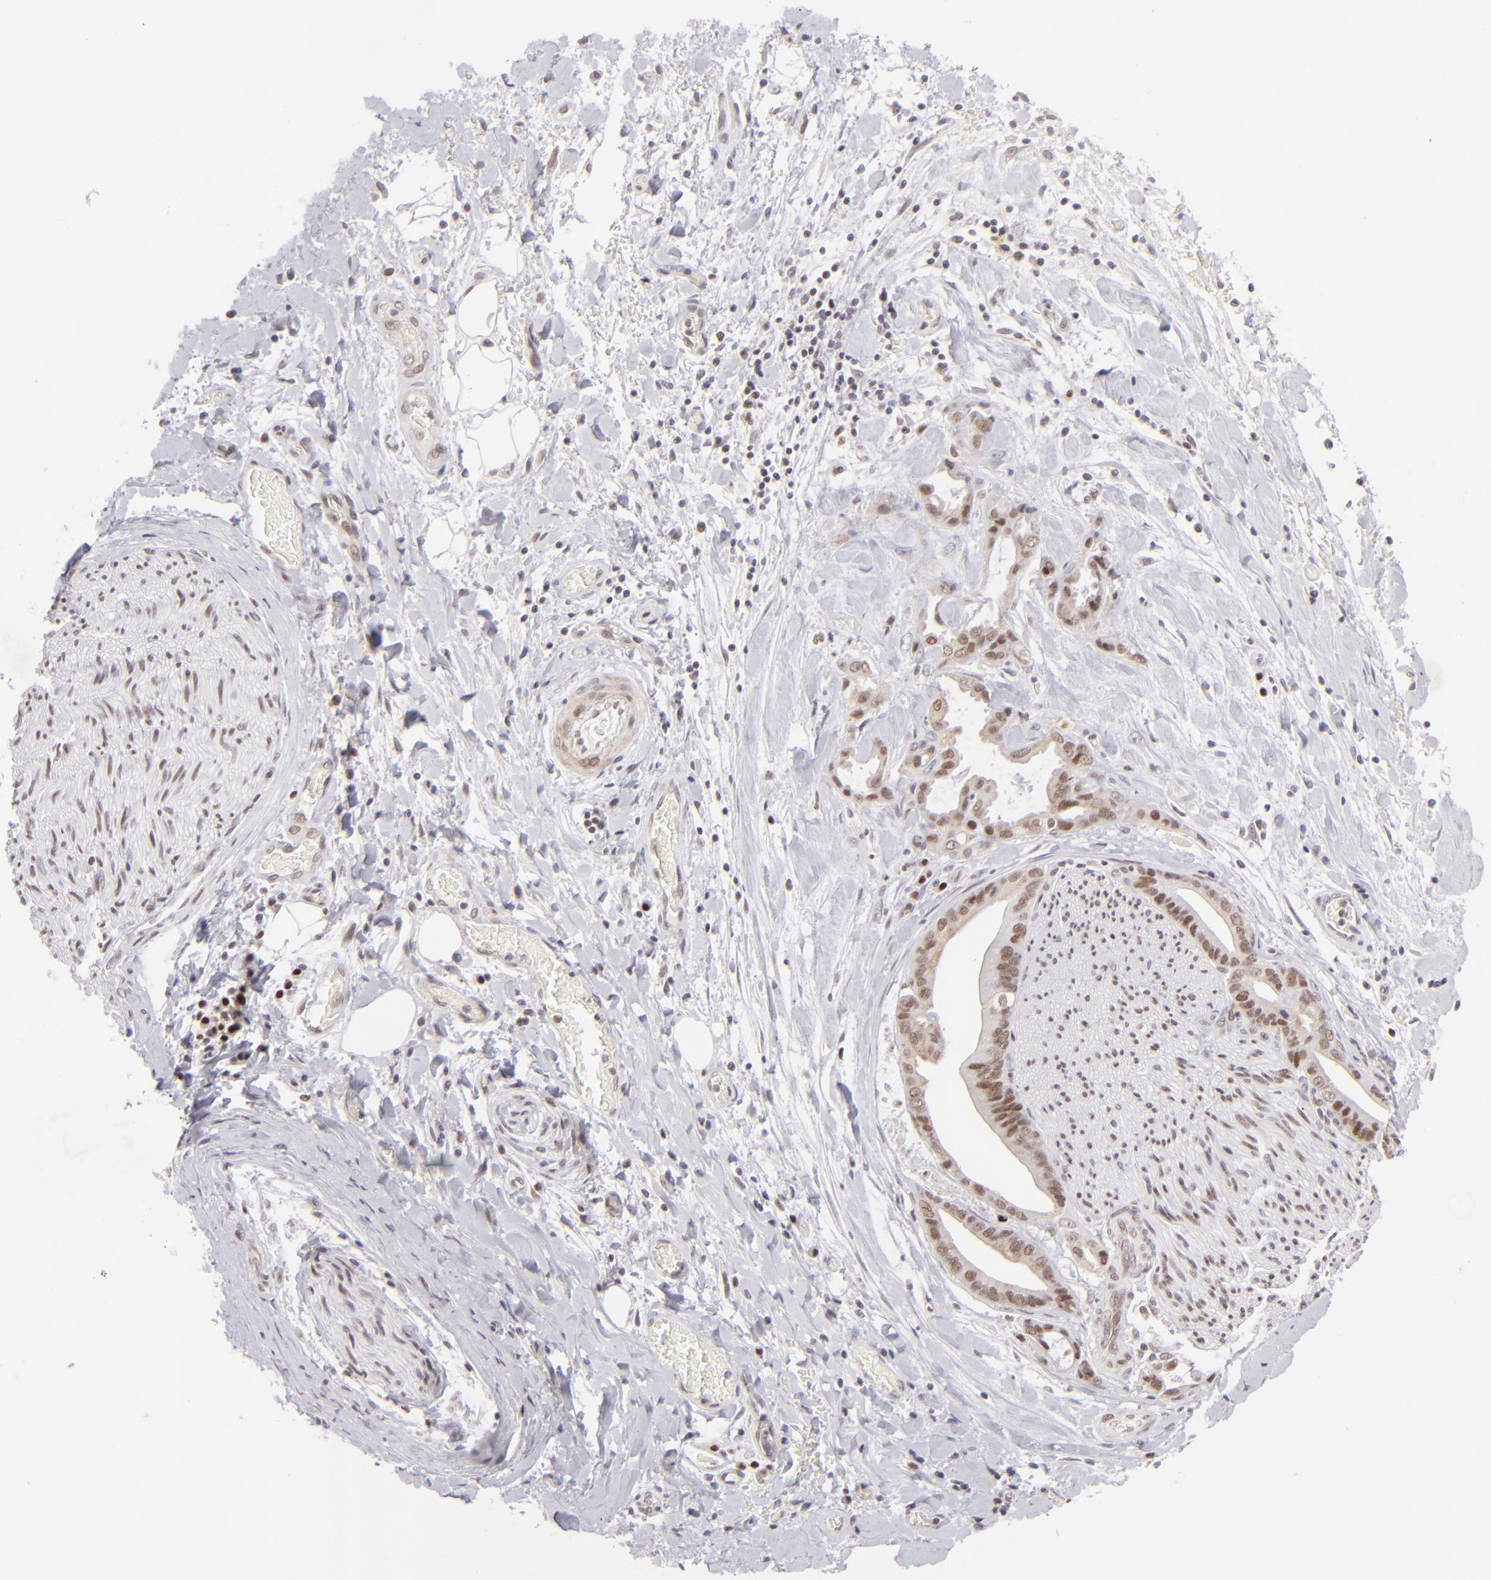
{"staining": {"intensity": "moderate", "quantity": "25%-75%", "location": "nuclear"}, "tissue": "liver cancer", "cell_type": "Tumor cells", "image_type": "cancer", "snomed": [{"axis": "morphology", "description": "Cholangiocarcinoma"}, {"axis": "topography", "description": "Liver"}], "caption": "Immunohistochemical staining of human liver cancer (cholangiocarcinoma) shows medium levels of moderate nuclear expression in about 25%-75% of tumor cells.", "gene": "POU2F1", "patient": {"sex": "male", "age": 58}}